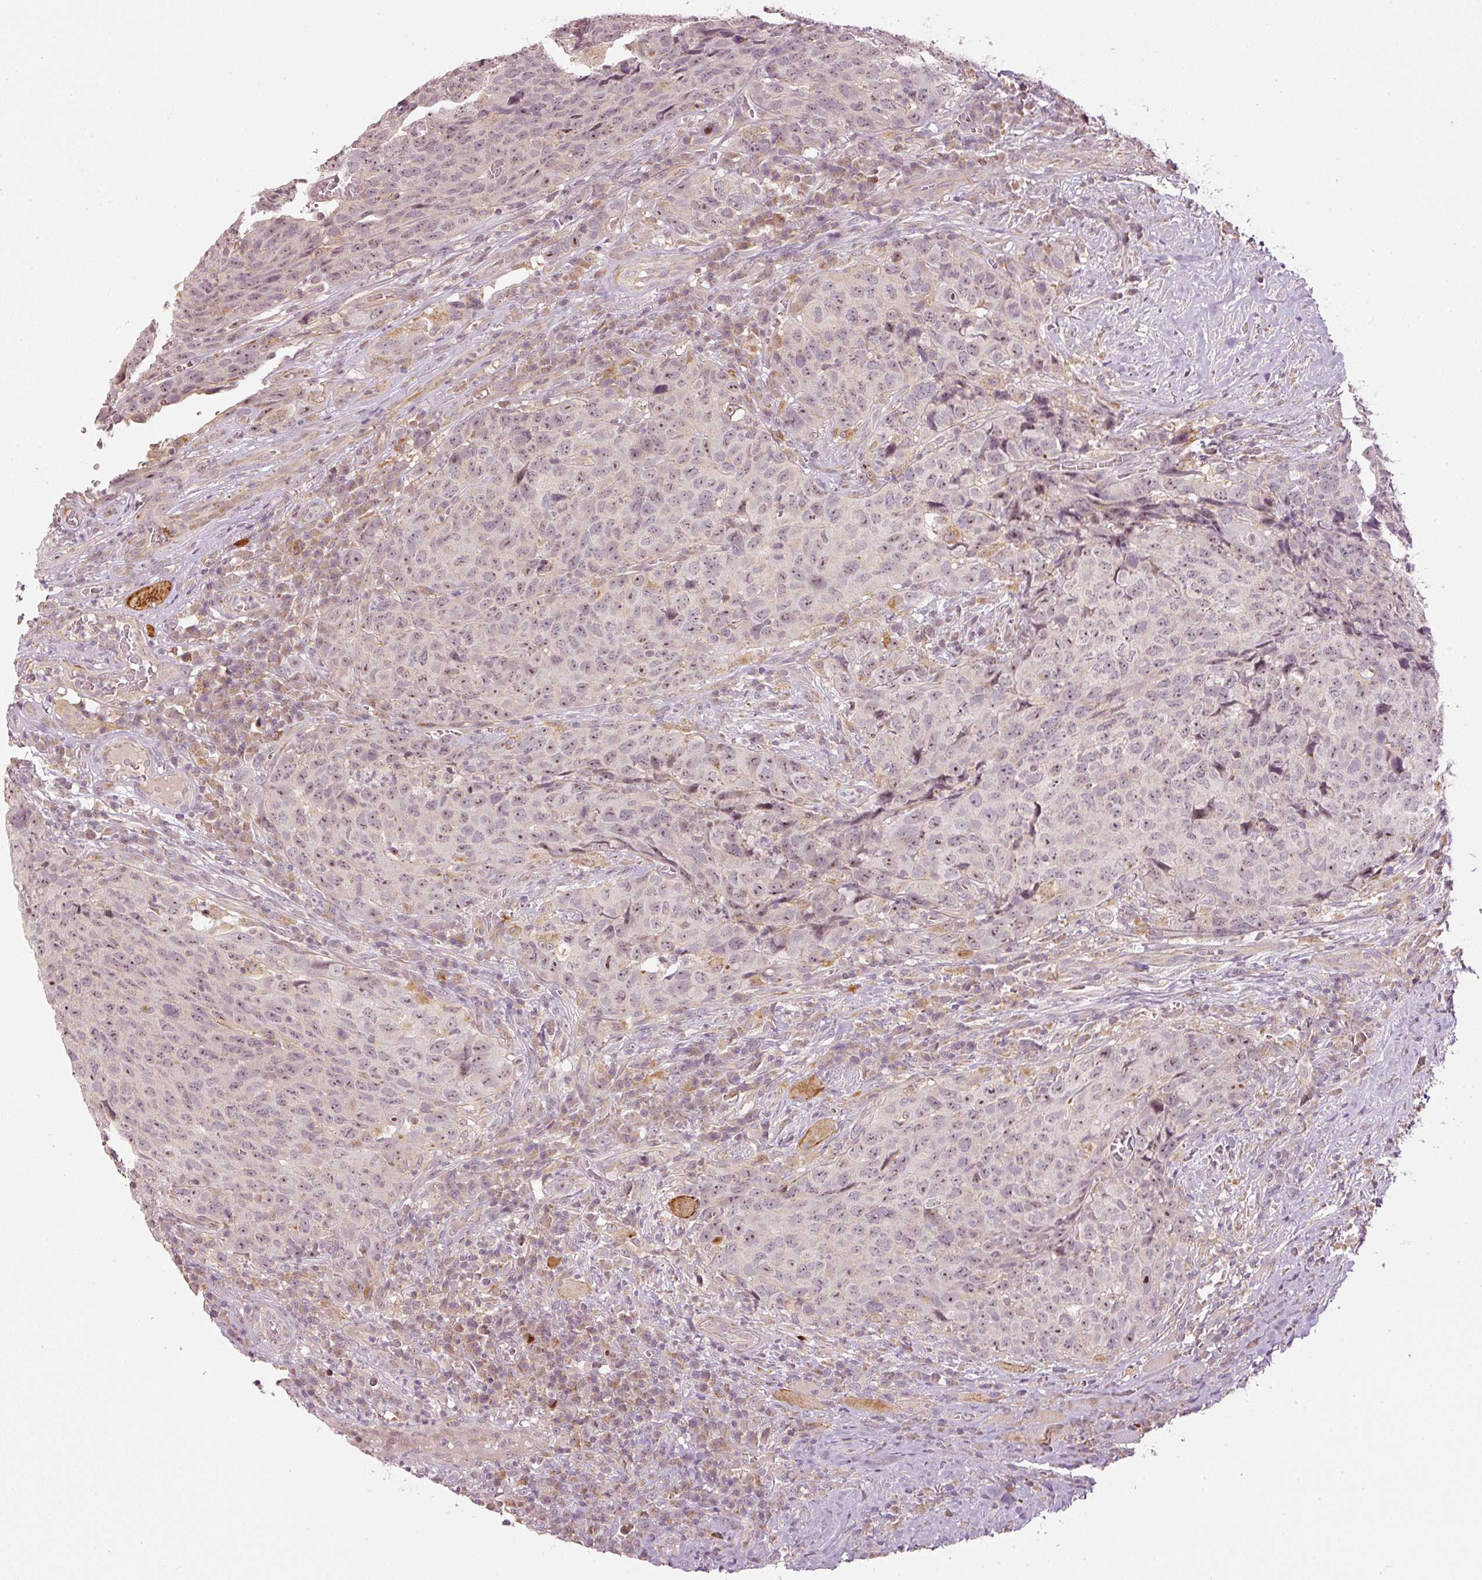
{"staining": {"intensity": "weak", "quantity": "<25%", "location": "nuclear"}, "tissue": "head and neck cancer", "cell_type": "Tumor cells", "image_type": "cancer", "snomed": [{"axis": "morphology", "description": "Squamous cell carcinoma, NOS"}, {"axis": "topography", "description": "Head-Neck"}], "caption": "High magnification brightfield microscopy of squamous cell carcinoma (head and neck) stained with DAB (brown) and counterstained with hematoxylin (blue): tumor cells show no significant staining.", "gene": "CDC20B", "patient": {"sex": "male", "age": 66}}